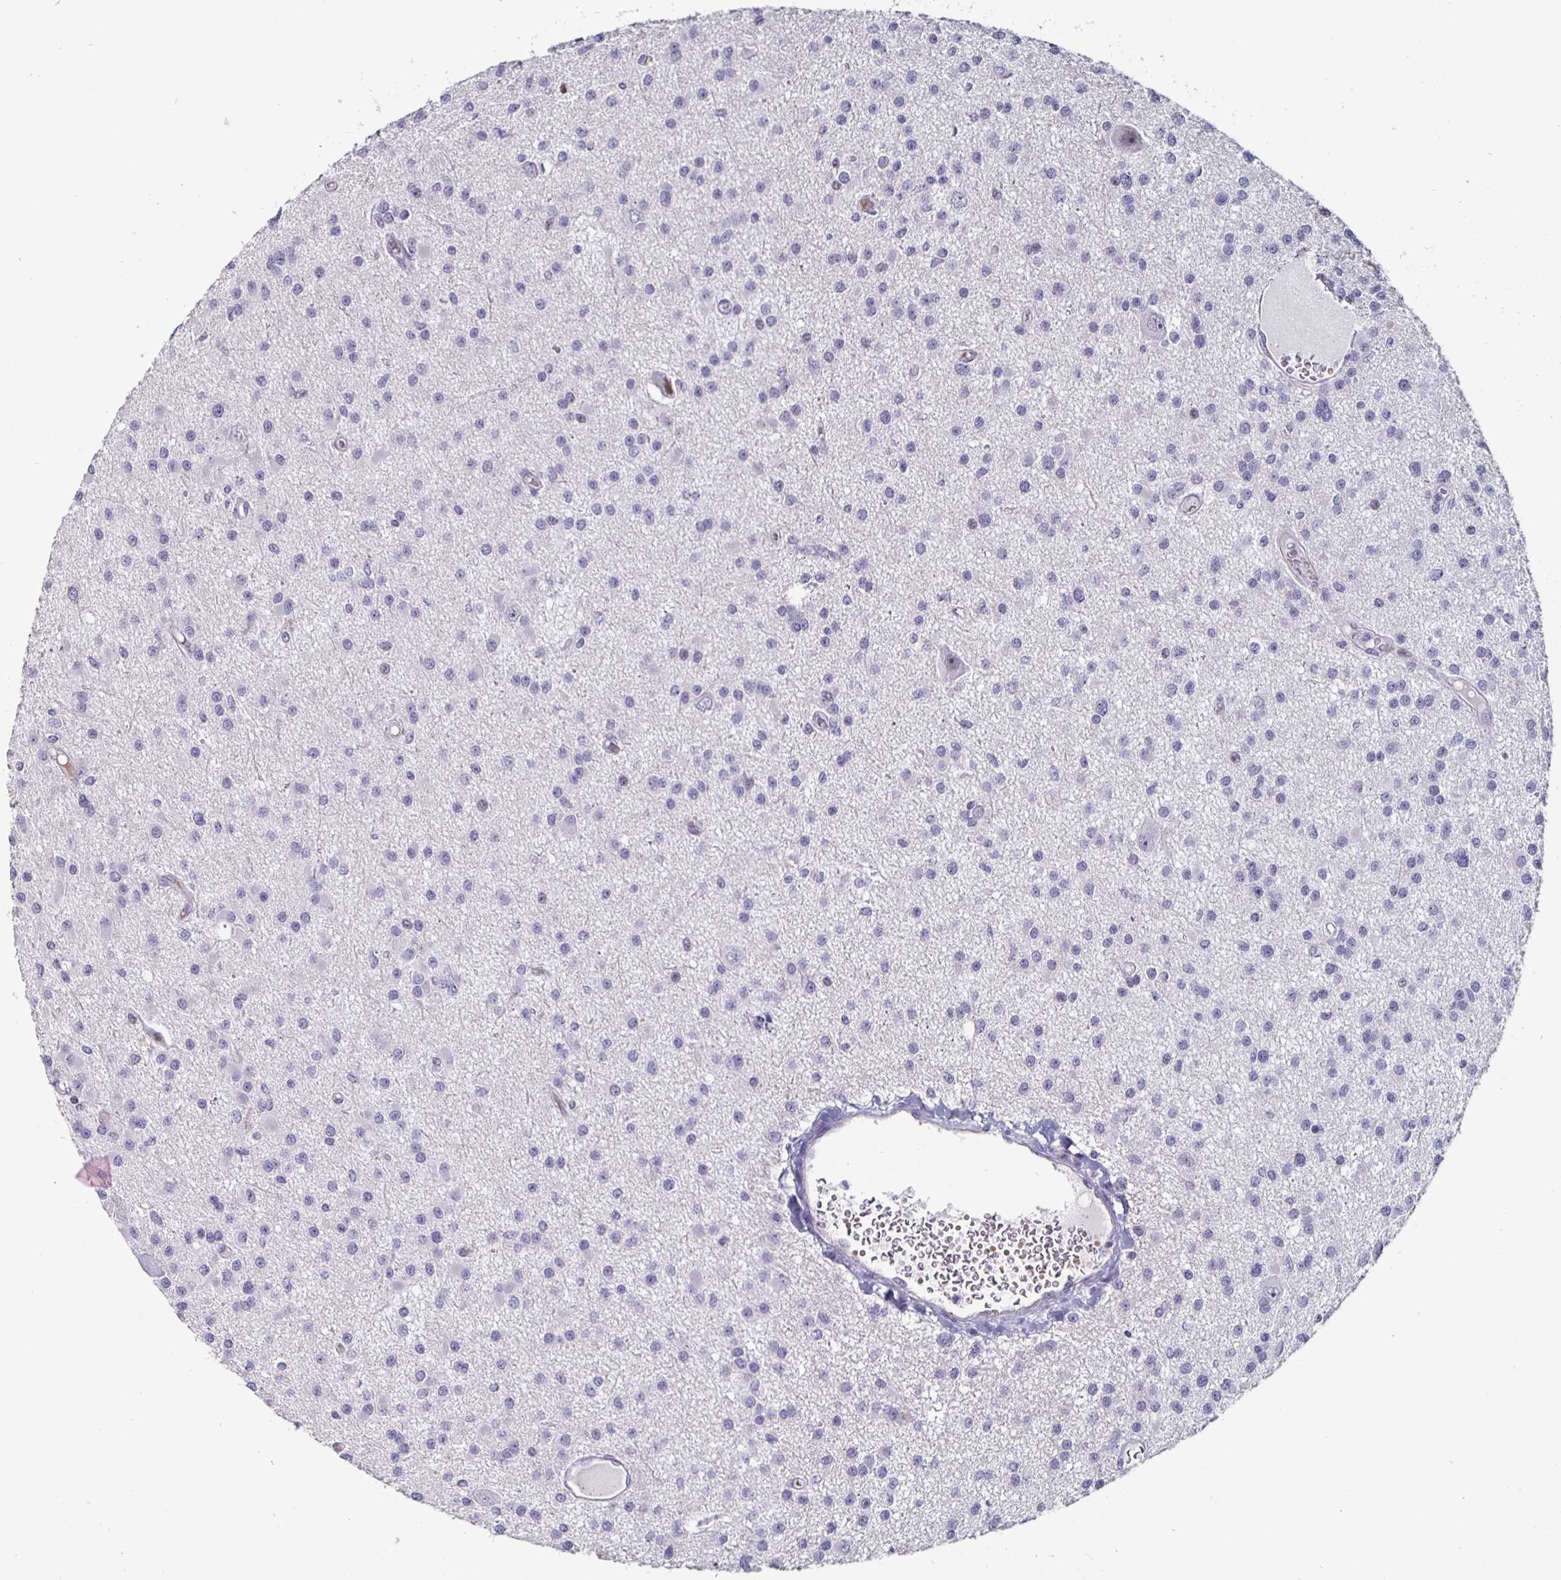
{"staining": {"intensity": "negative", "quantity": "none", "location": "none"}, "tissue": "glioma", "cell_type": "Tumor cells", "image_type": "cancer", "snomed": [{"axis": "morphology", "description": "Glioma, malignant, High grade"}, {"axis": "topography", "description": "Brain"}], "caption": "This is an immunohistochemistry histopathology image of glioma. There is no staining in tumor cells.", "gene": "OOSP2", "patient": {"sex": "male", "age": 54}}